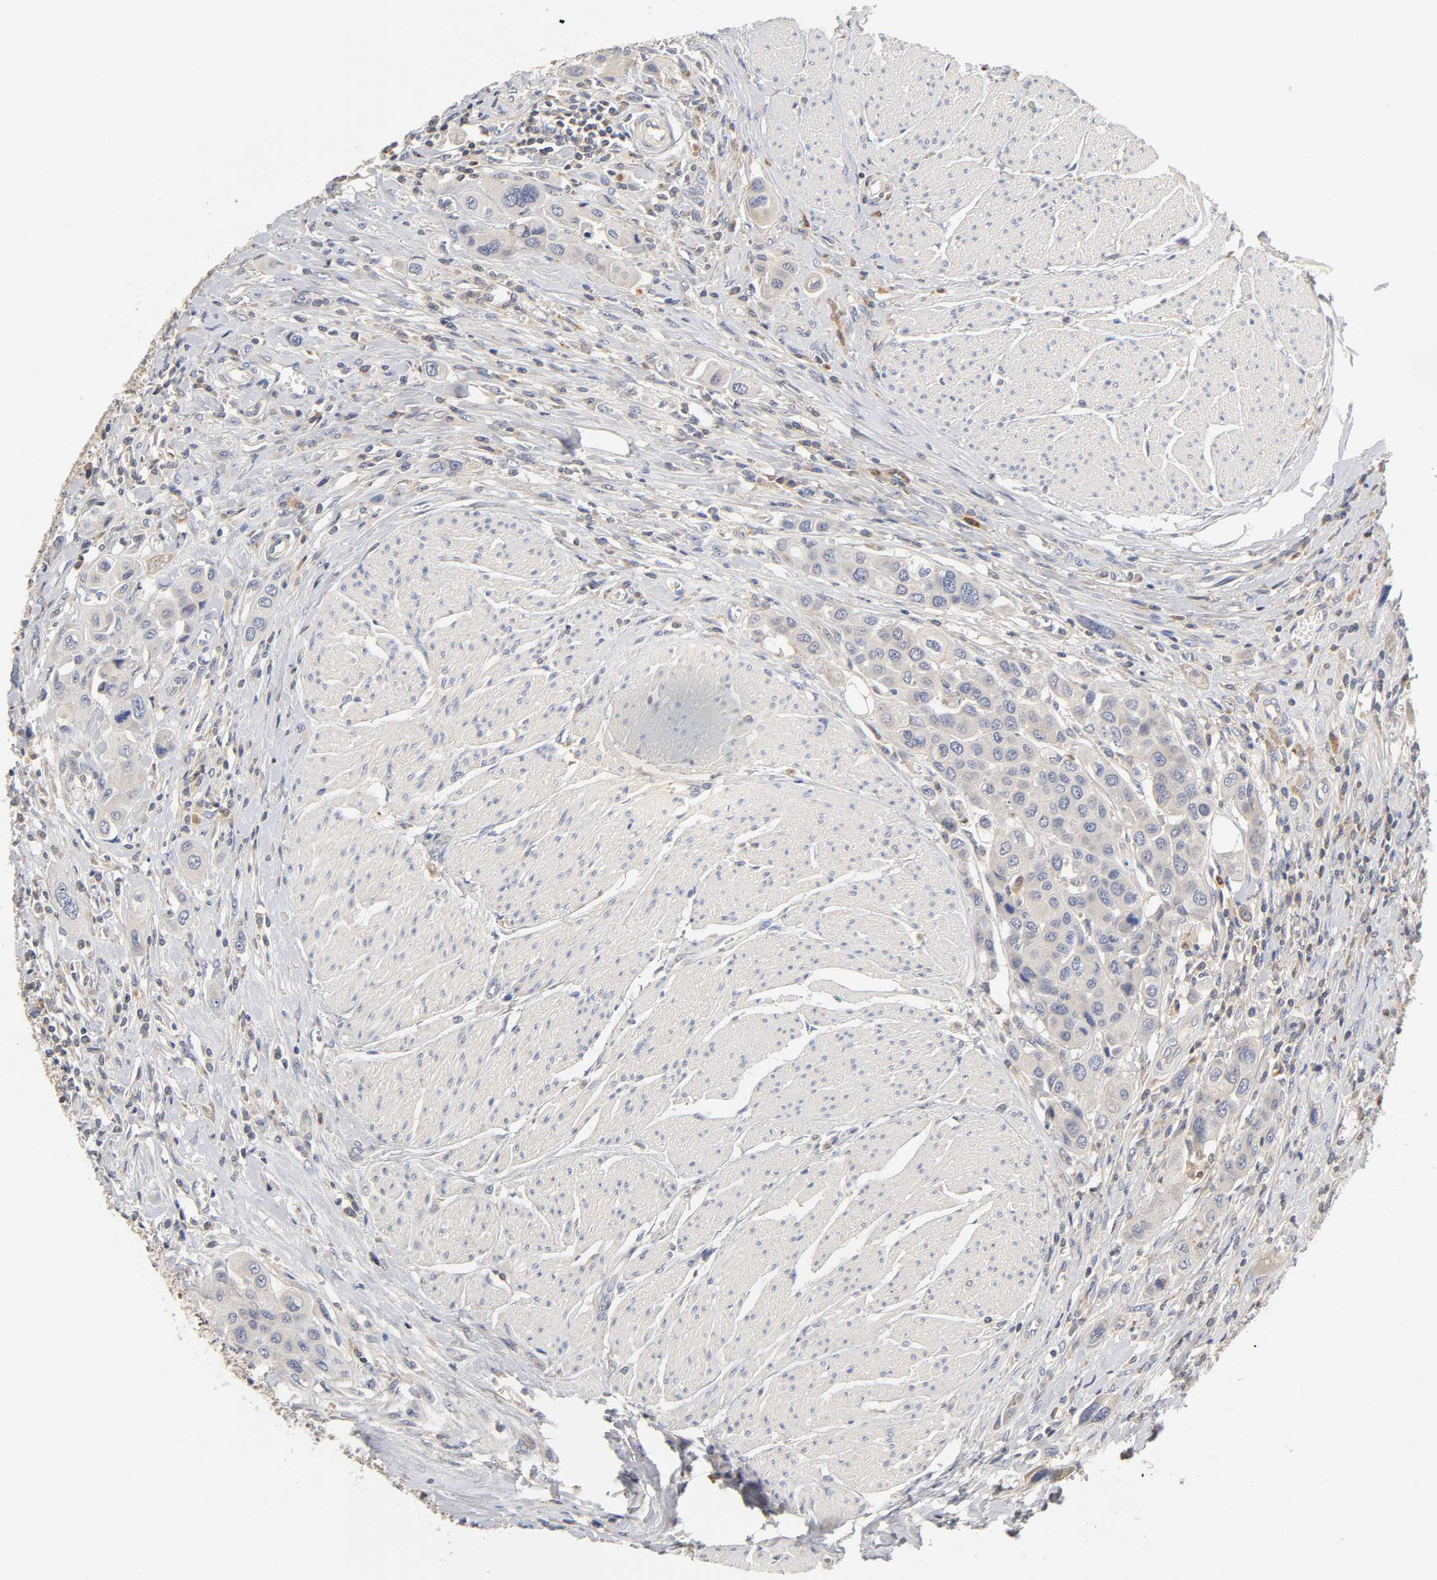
{"staining": {"intensity": "negative", "quantity": "none", "location": "none"}, "tissue": "urothelial cancer", "cell_type": "Tumor cells", "image_type": "cancer", "snomed": [{"axis": "morphology", "description": "Urothelial carcinoma, High grade"}, {"axis": "topography", "description": "Urinary bladder"}], "caption": "Histopathology image shows no significant protein staining in tumor cells of urothelial cancer.", "gene": "RHOA", "patient": {"sex": "male", "age": 50}}